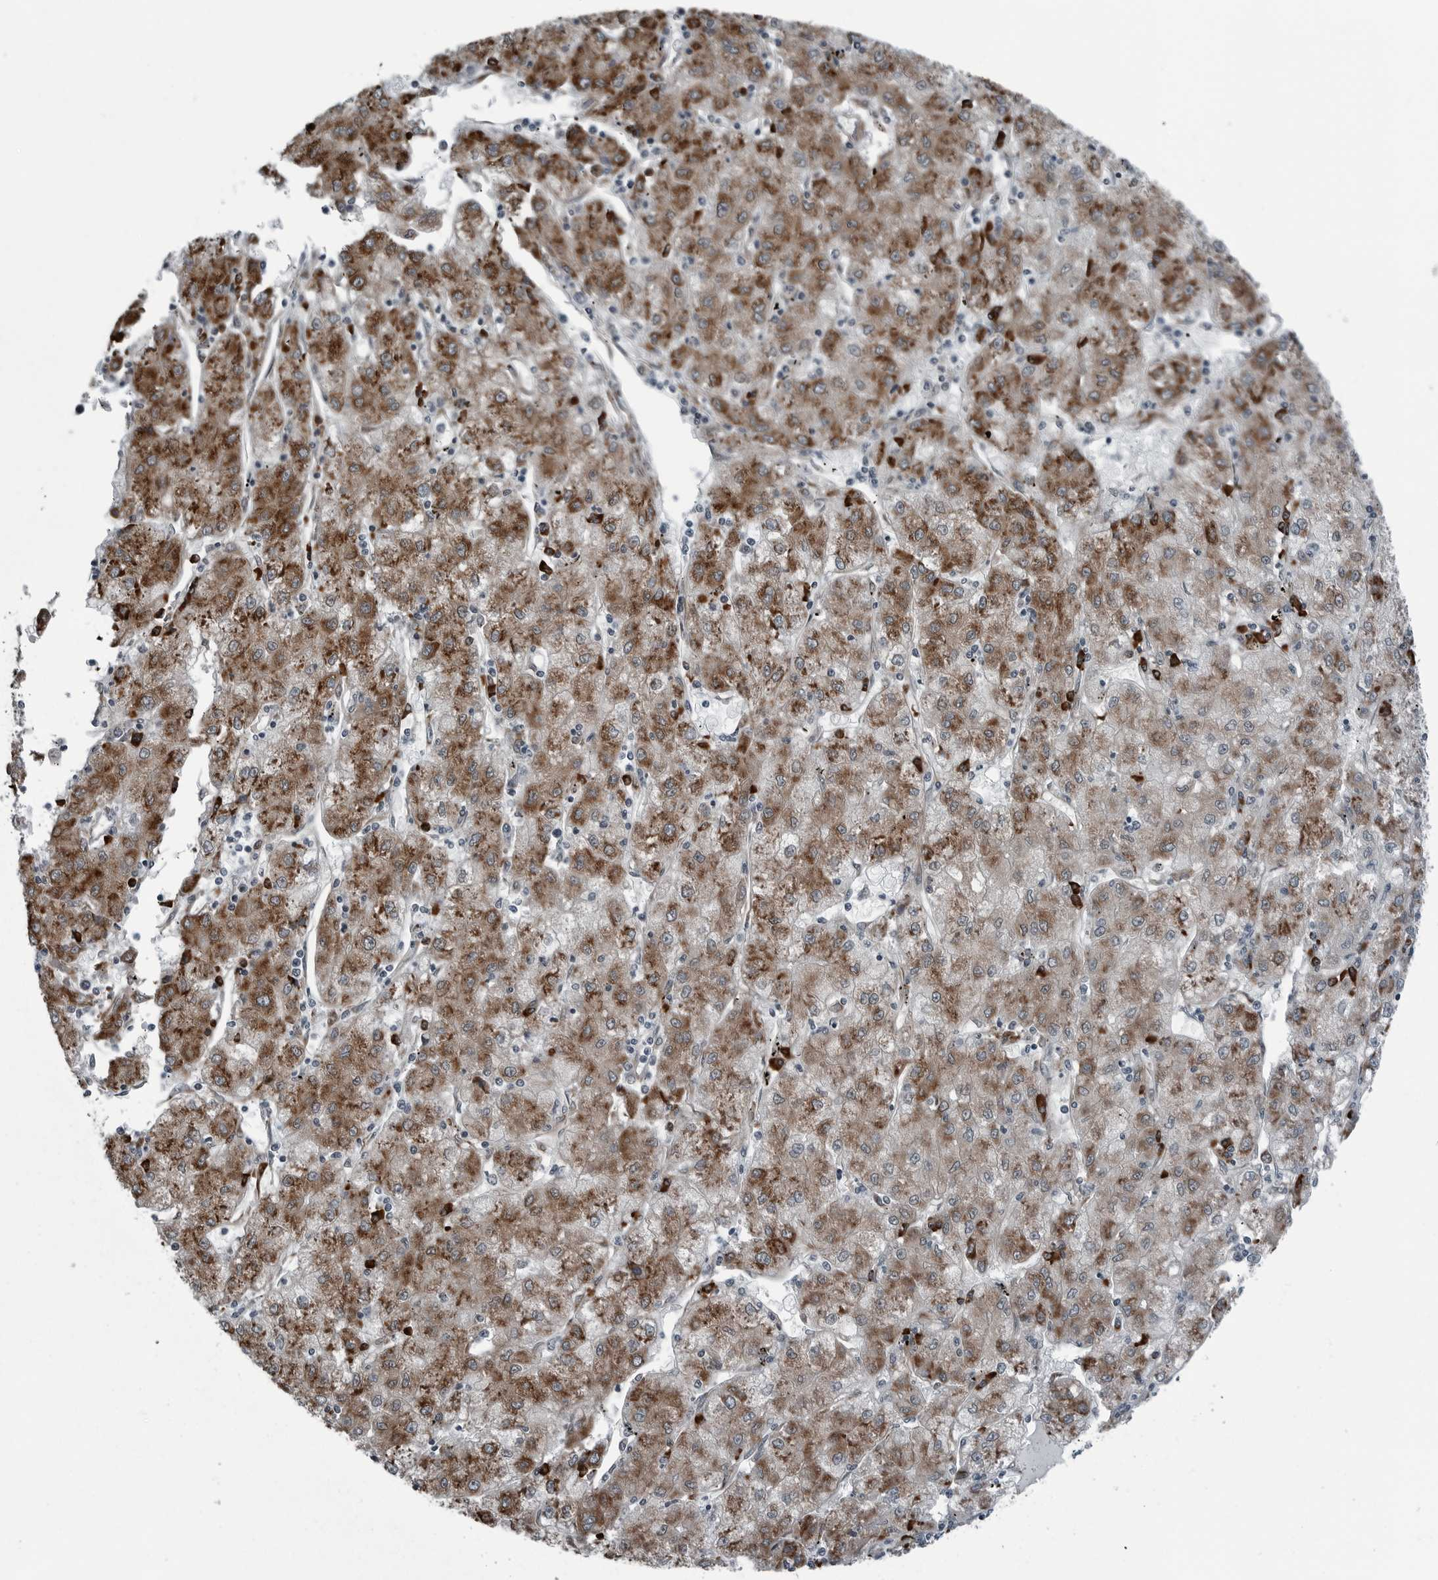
{"staining": {"intensity": "moderate", "quantity": ">75%", "location": "cytoplasmic/membranous"}, "tissue": "liver cancer", "cell_type": "Tumor cells", "image_type": "cancer", "snomed": [{"axis": "morphology", "description": "Carcinoma, Hepatocellular, NOS"}, {"axis": "topography", "description": "Liver"}], "caption": "This photomicrograph reveals IHC staining of liver cancer (hepatocellular carcinoma), with medium moderate cytoplasmic/membranous positivity in about >75% of tumor cells.", "gene": "CEP85", "patient": {"sex": "male", "age": 72}}